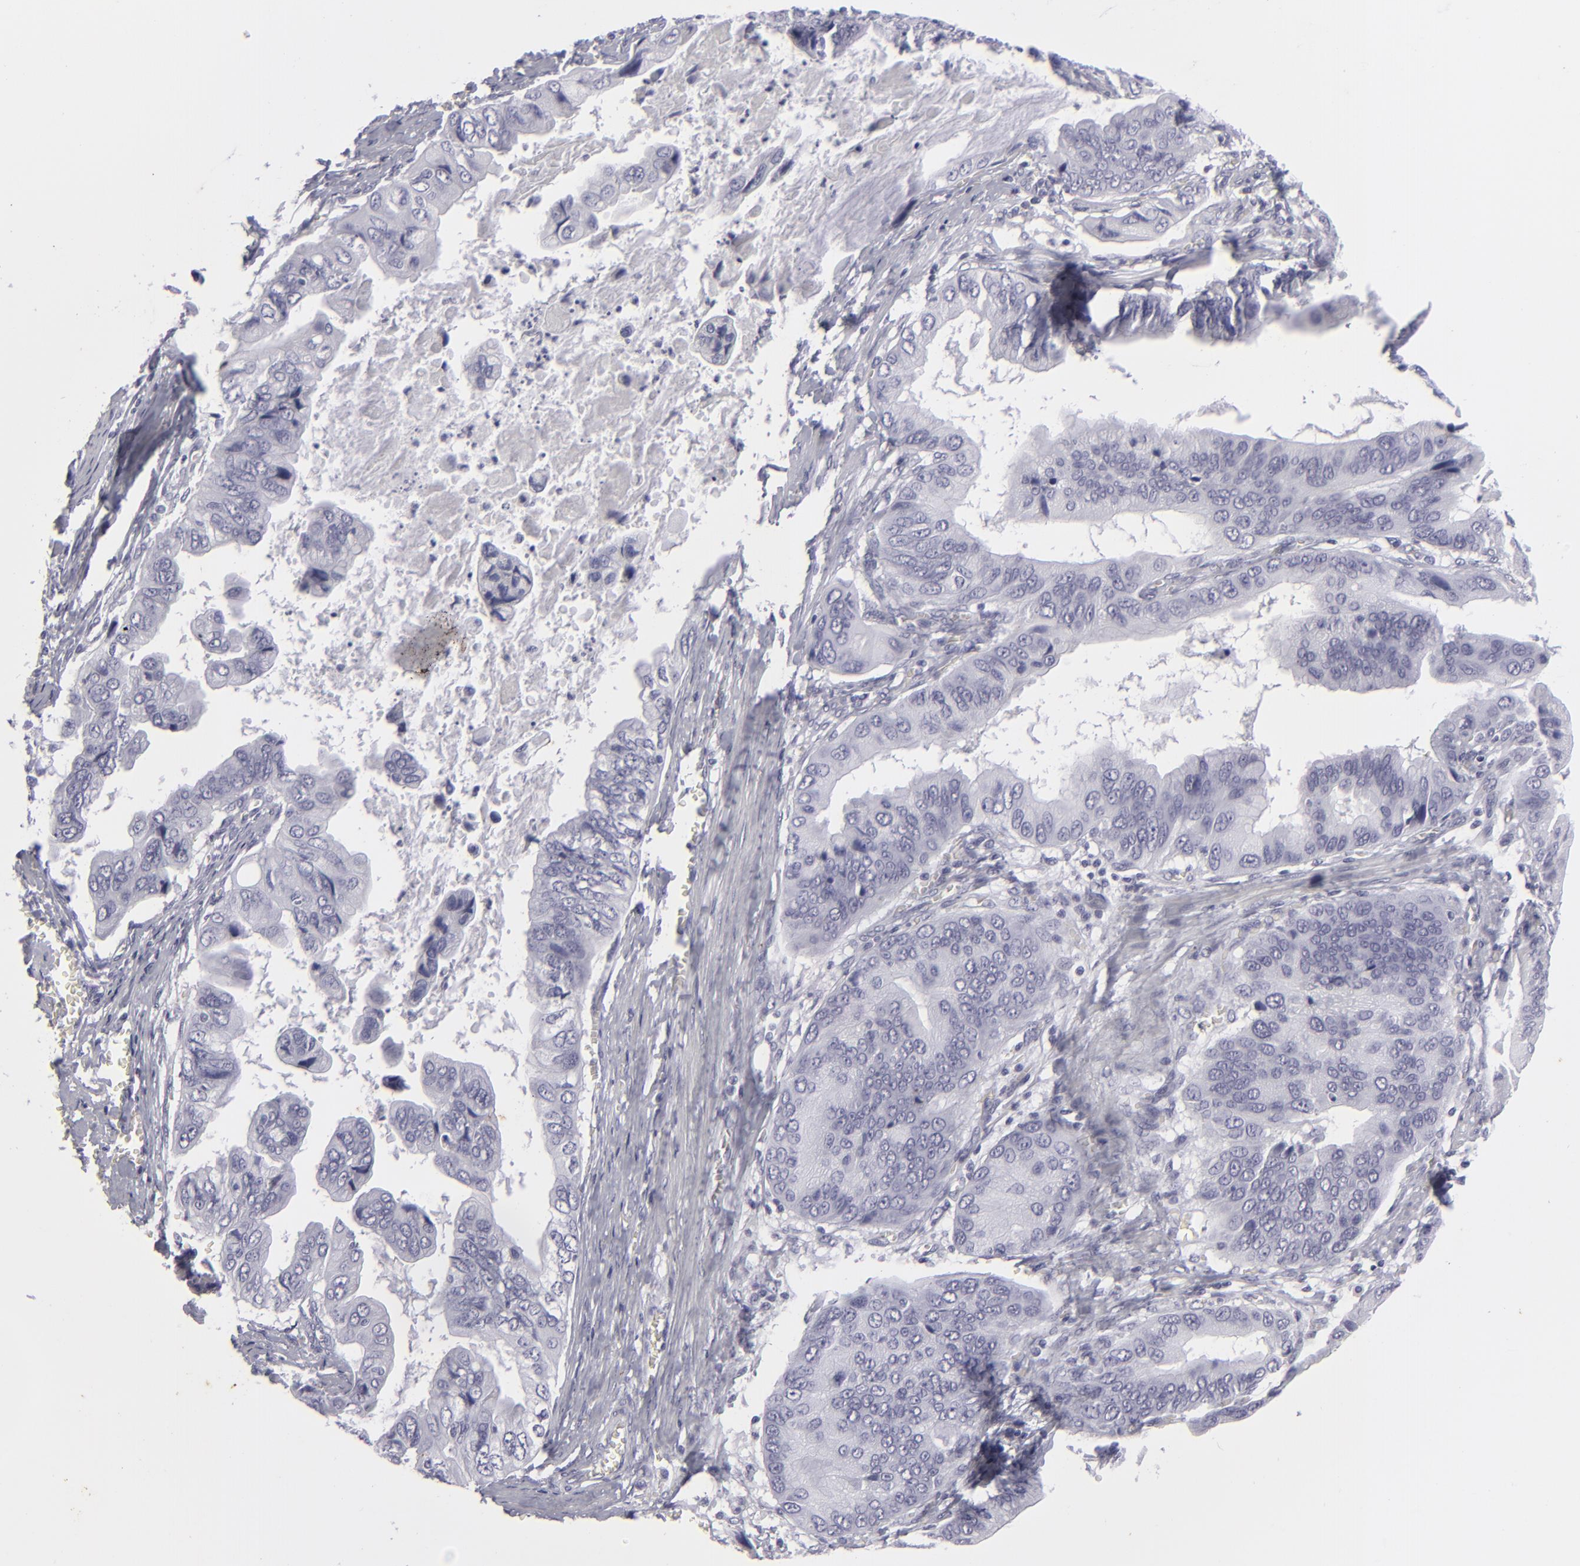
{"staining": {"intensity": "negative", "quantity": "none", "location": "none"}, "tissue": "stomach cancer", "cell_type": "Tumor cells", "image_type": "cancer", "snomed": [{"axis": "morphology", "description": "Adenocarcinoma, NOS"}, {"axis": "topography", "description": "Stomach, upper"}], "caption": "Adenocarcinoma (stomach) stained for a protein using immunohistochemistry shows no expression tumor cells.", "gene": "KRT1", "patient": {"sex": "male", "age": 80}}